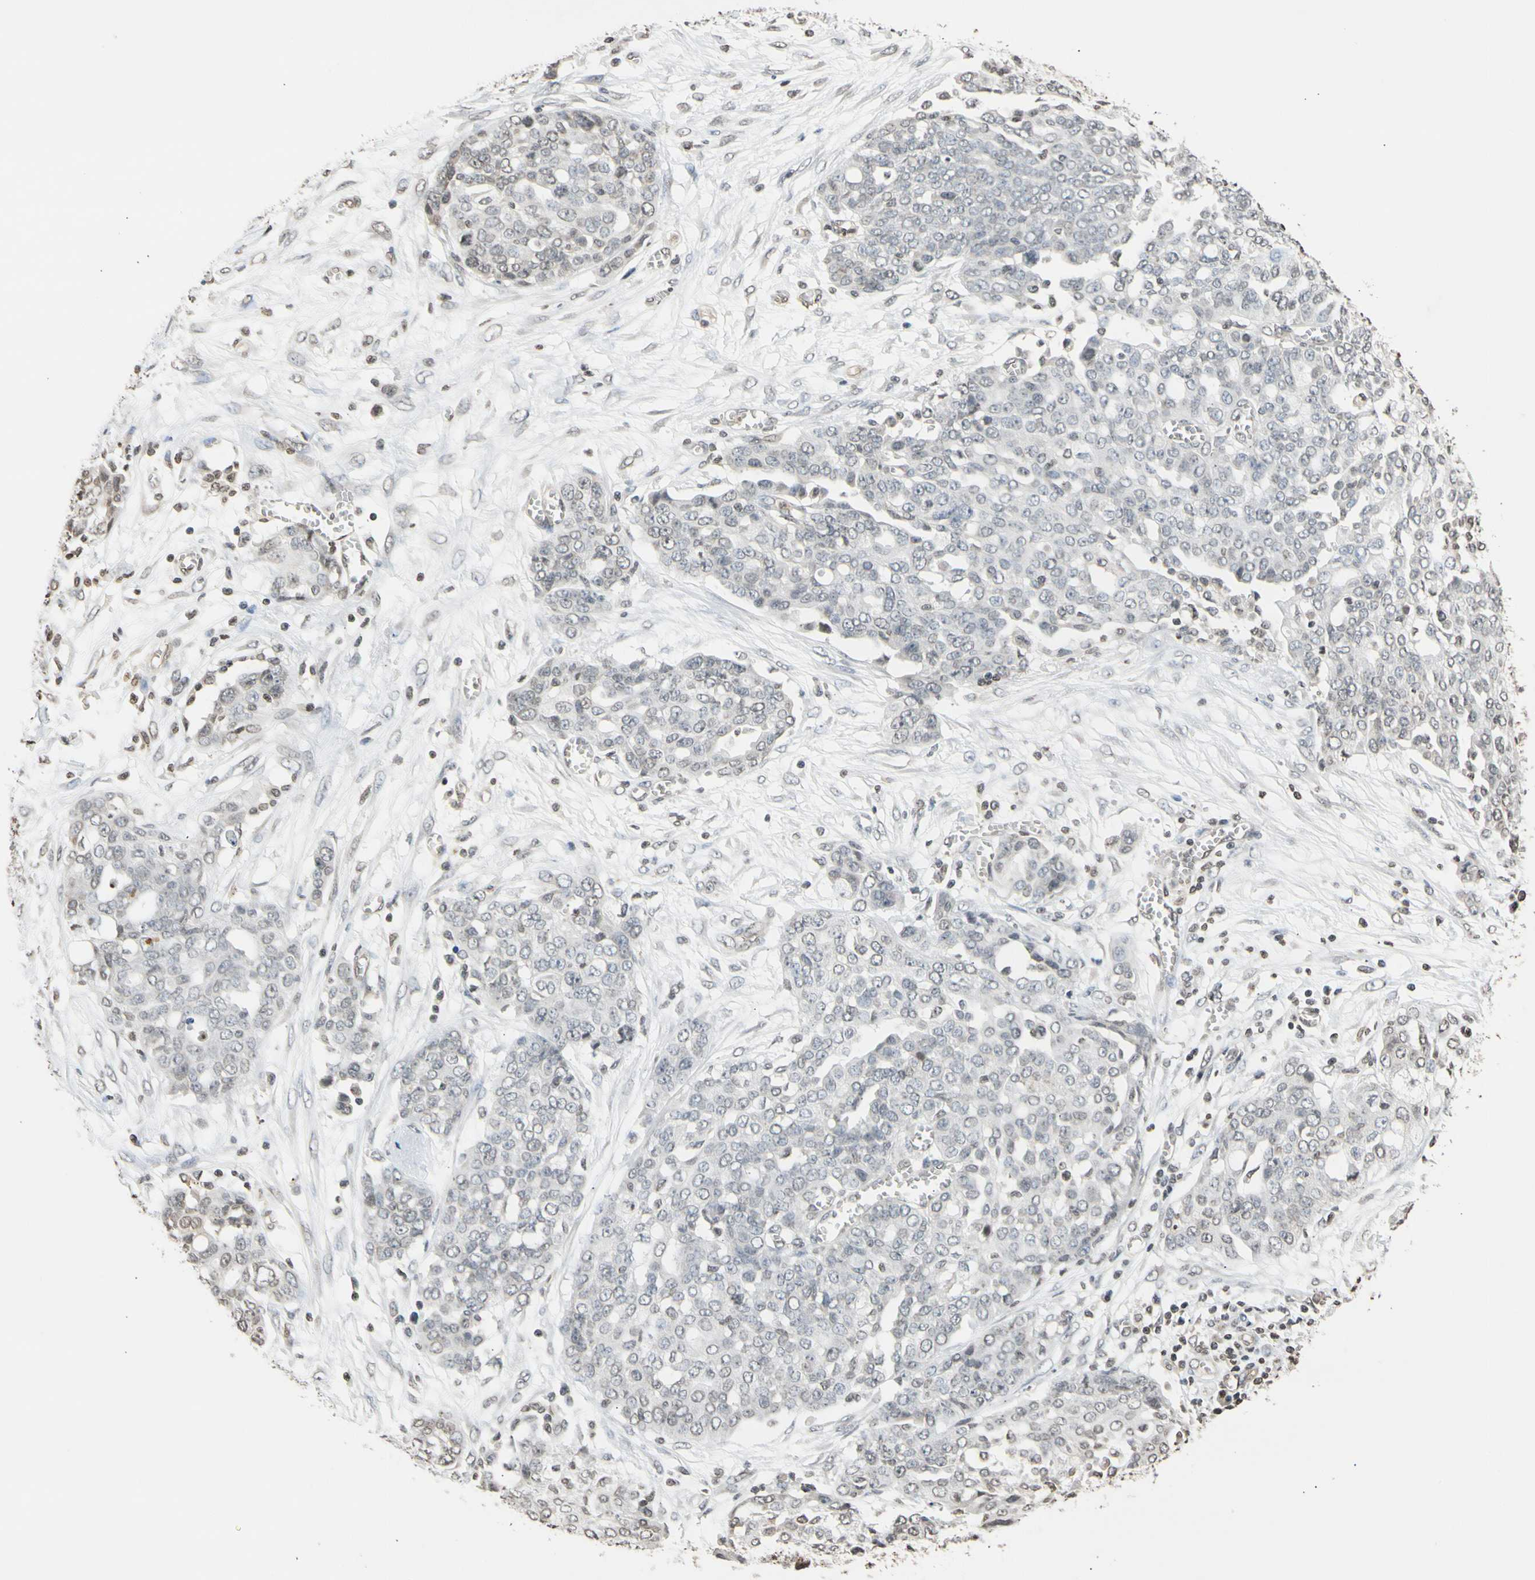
{"staining": {"intensity": "negative", "quantity": "none", "location": "none"}, "tissue": "ovarian cancer", "cell_type": "Tumor cells", "image_type": "cancer", "snomed": [{"axis": "morphology", "description": "Cystadenocarcinoma, serous, NOS"}, {"axis": "topography", "description": "Soft tissue"}, {"axis": "topography", "description": "Ovary"}], "caption": "The image displays no staining of tumor cells in serous cystadenocarcinoma (ovarian). (Brightfield microscopy of DAB (3,3'-diaminobenzidine) immunohistochemistry at high magnification).", "gene": "GPX4", "patient": {"sex": "female", "age": 57}}